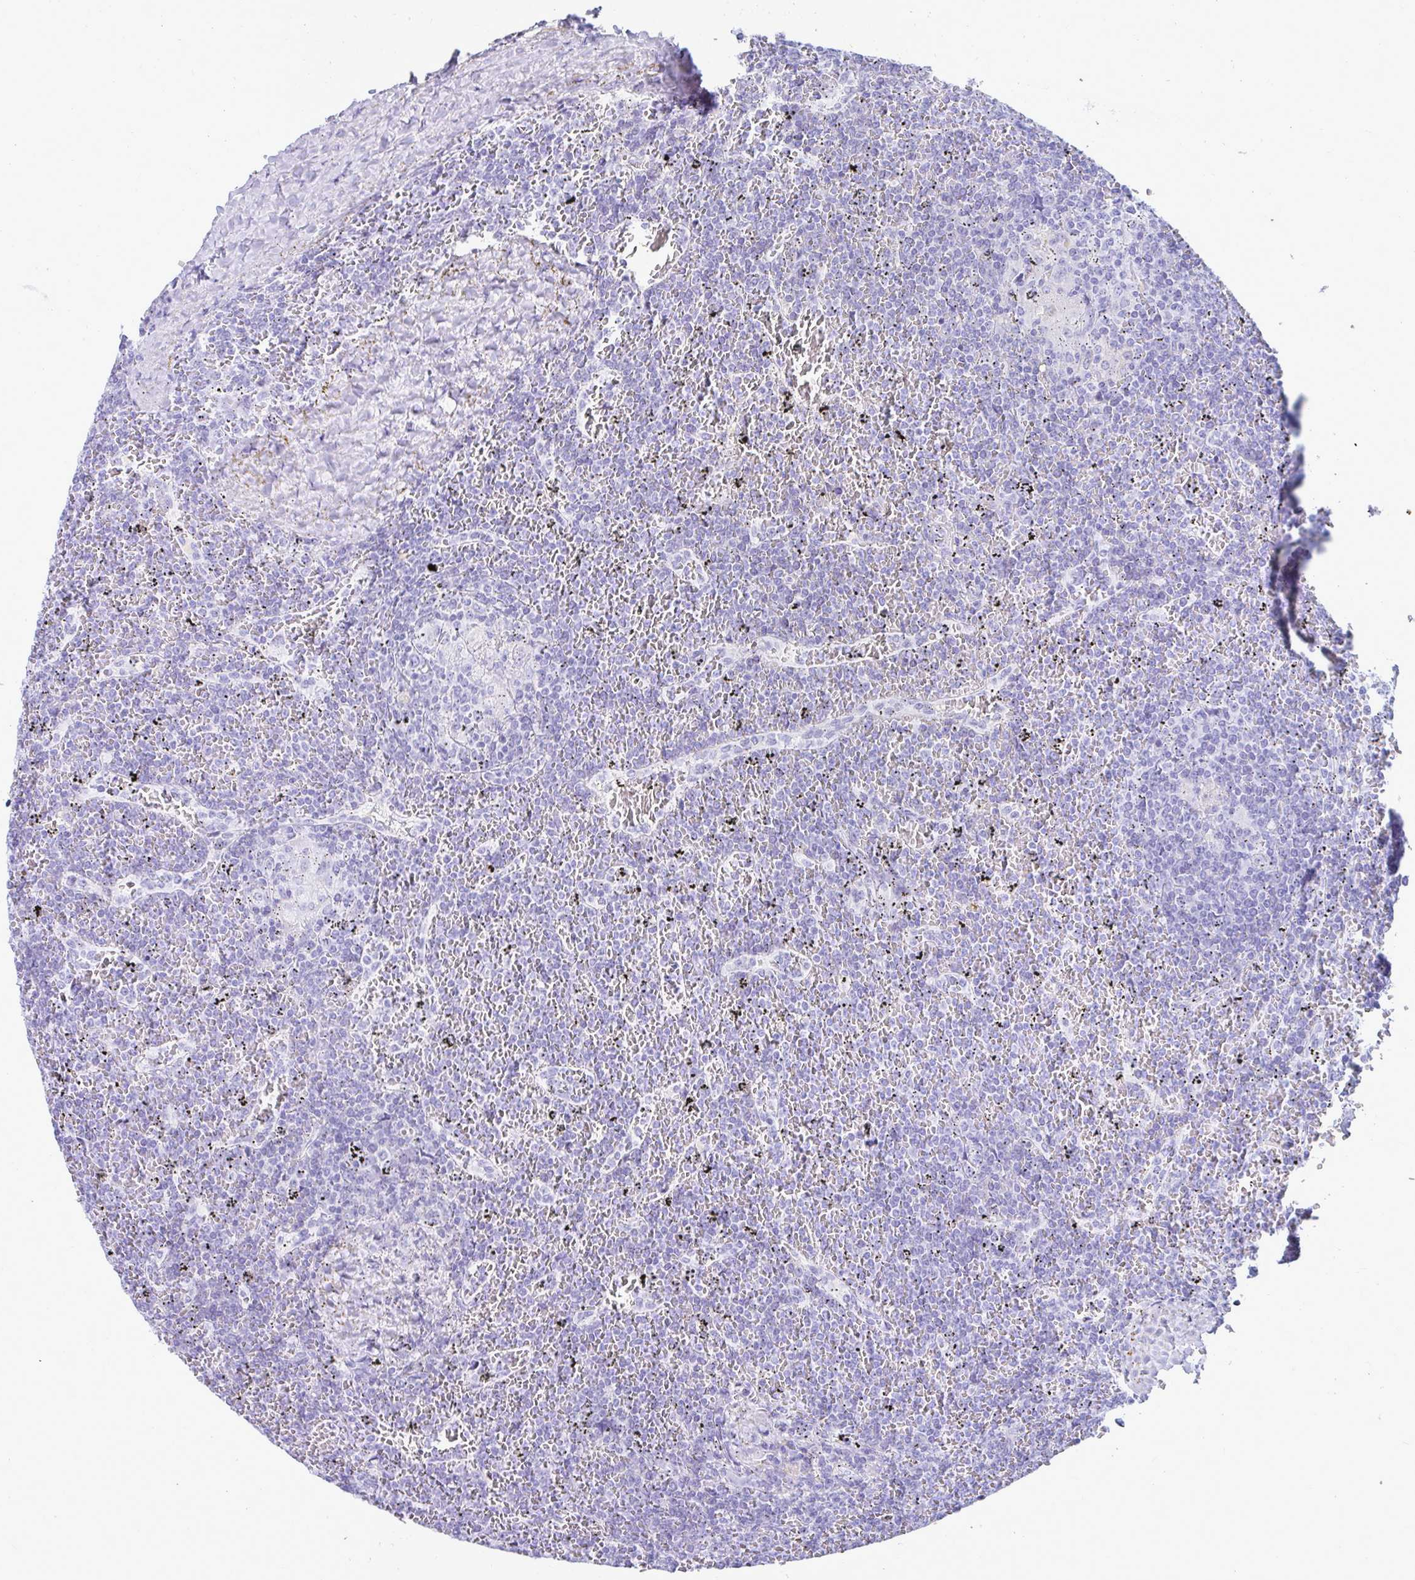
{"staining": {"intensity": "negative", "quantity": "none", "location": "none"}, "tissue": "lymphoma", "cell_type": "Tumor cells", "image_type": "cancer", "snomed": [{"axis": "morphology", "description": "Malignant lymphoma, non-Hodgkin's type, Low grade"}, {"axis": "topography", "description": "Spleen"}], "caption": "This is an immunohistochemistry photomicrograph of human lymphoma. There is no positivity in tumor cells.", "gene": "ATP4B", "patient": {"sex": "female", "age": 19}}